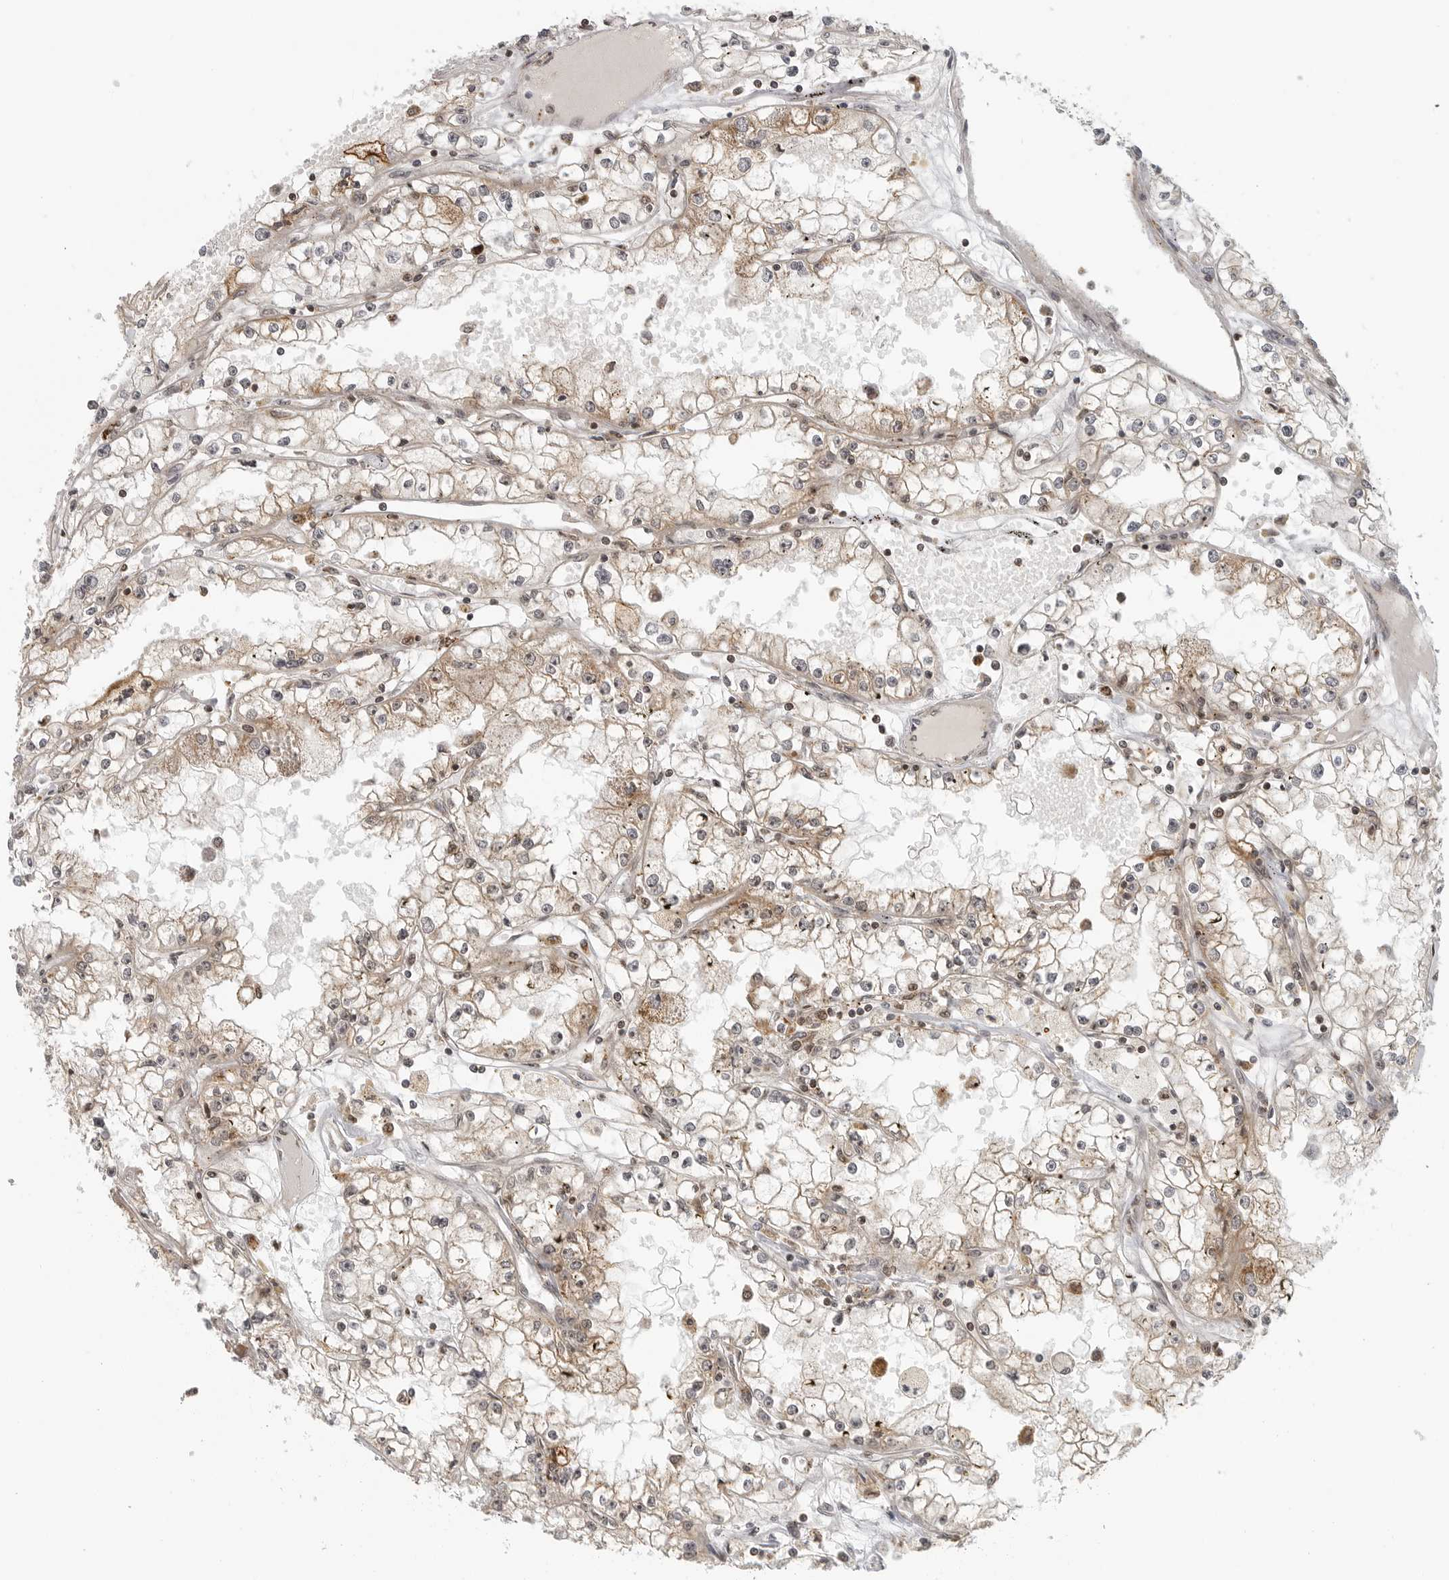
{"staining": {"intensity": "weak", "quantity": "<25%", "location": "cytoplasmic/membranous"}, "tissue": "renal cancer", "cell_type": "Tumor cells", "image_type": "cancer", "snomed": [{"axis": "morphology", "description": "Adenocarcinoma, NOS"}, {"axis": "topography", "description": "Kidney"}], "caption": "A histopathology image of human renal adenocarcinoma is negative for staining in tumor cells.", "gene": "COPA", "patient": {"sex": "male", "age": 56}}